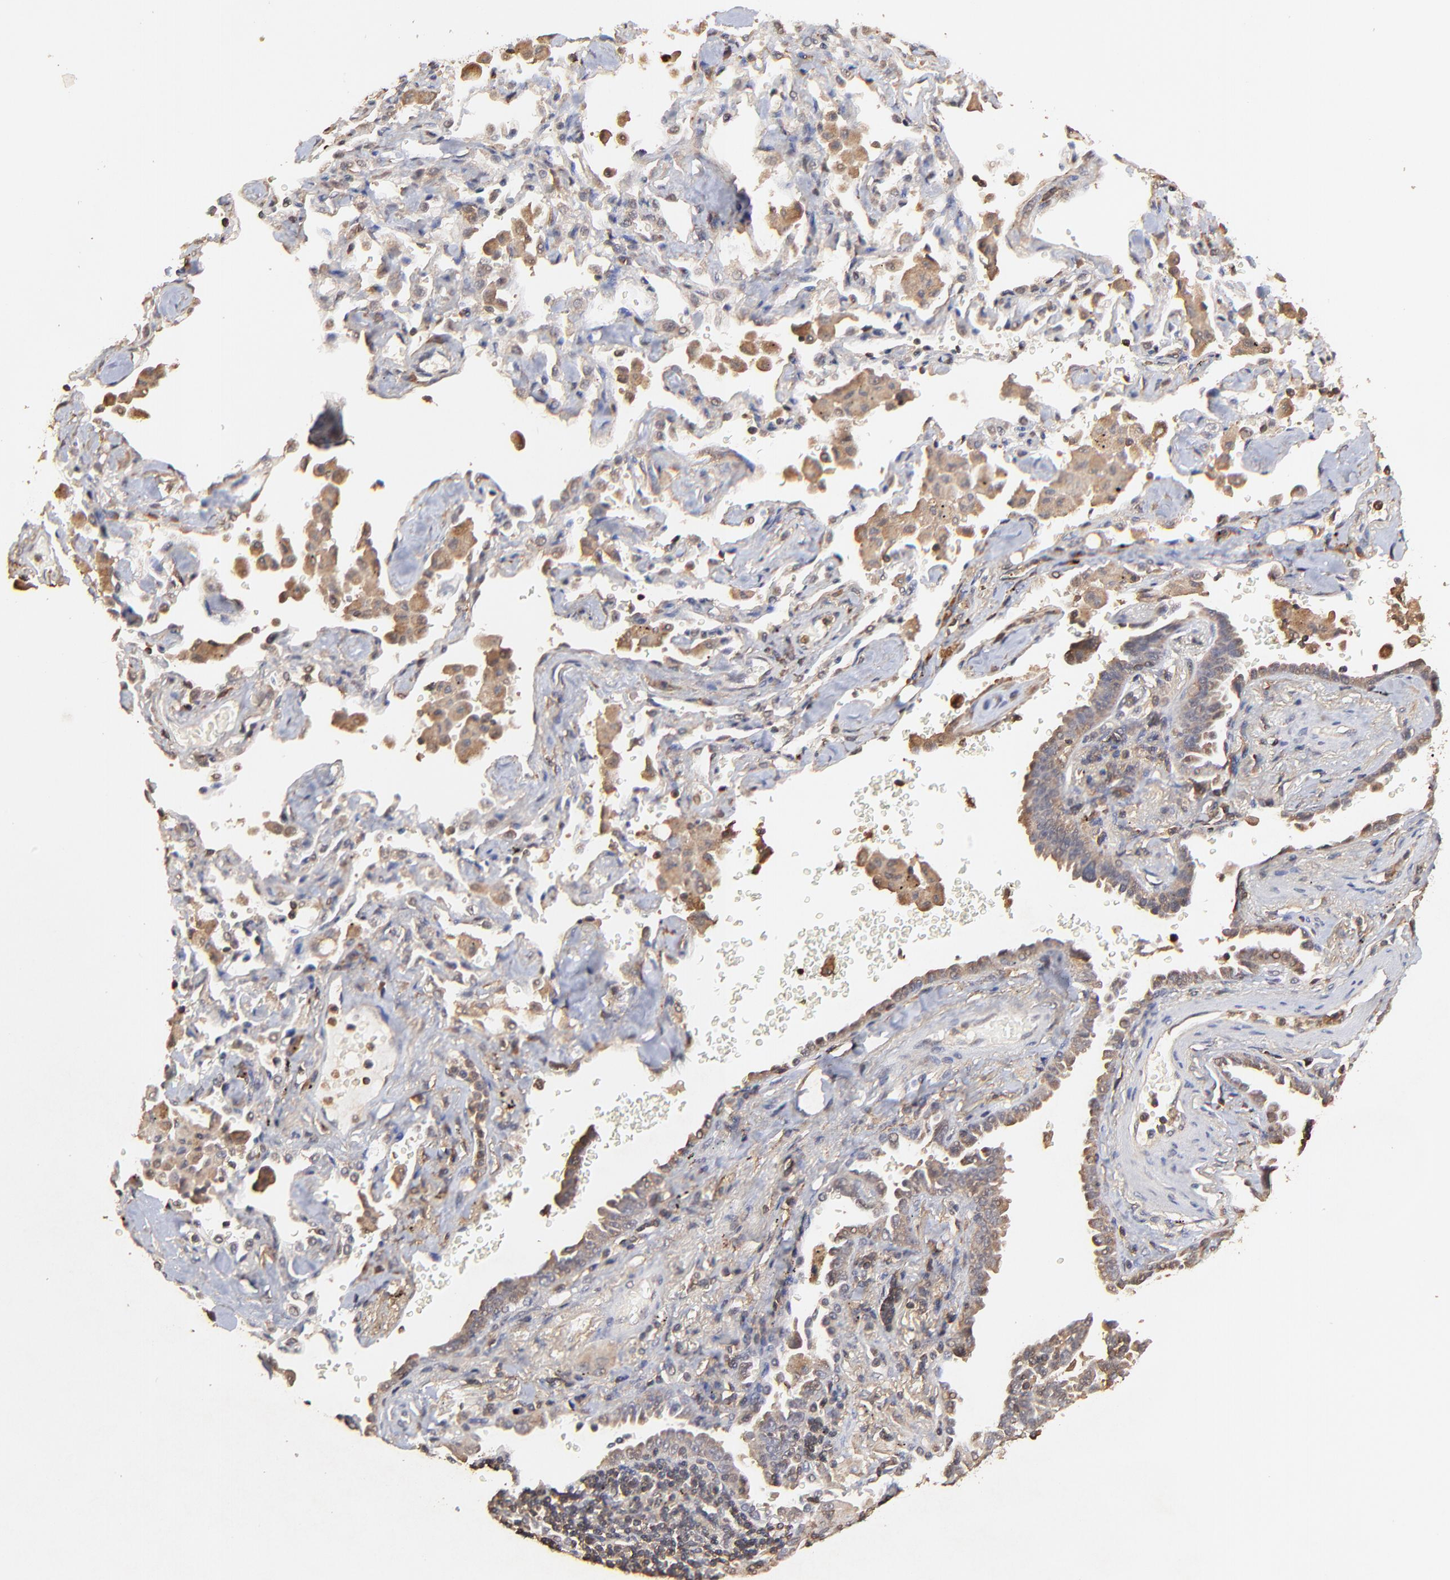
{"staining": {"intensity": "weak", "quantity": ">75%", "location": "cytoplasmic/membranous"}, "tissue": "lung cancer", "cell_type": "Tumor cells", "image_type": "cancer", "snomed": [{"axis": "morphology", "description": "Adenocarcinoma, NOS"}, {"axis": "topography", "description": "Lung"}], "caption": "Immunohistochemistry staining of lung adenocarcinoma, which demonstrates low levels of weak cytoplasmic/membranous positivity in about >75% of tumor cells indicating weak cytoplasmic/membranous protein positivity. The staining was performed using DAB (3,3'-diaminobenzidine) (brown) for protein detection and nuclei were counterstained in hematoxylin (blue).", "gene": "STON2", "patient": {"sex": "female", "age": 64}}